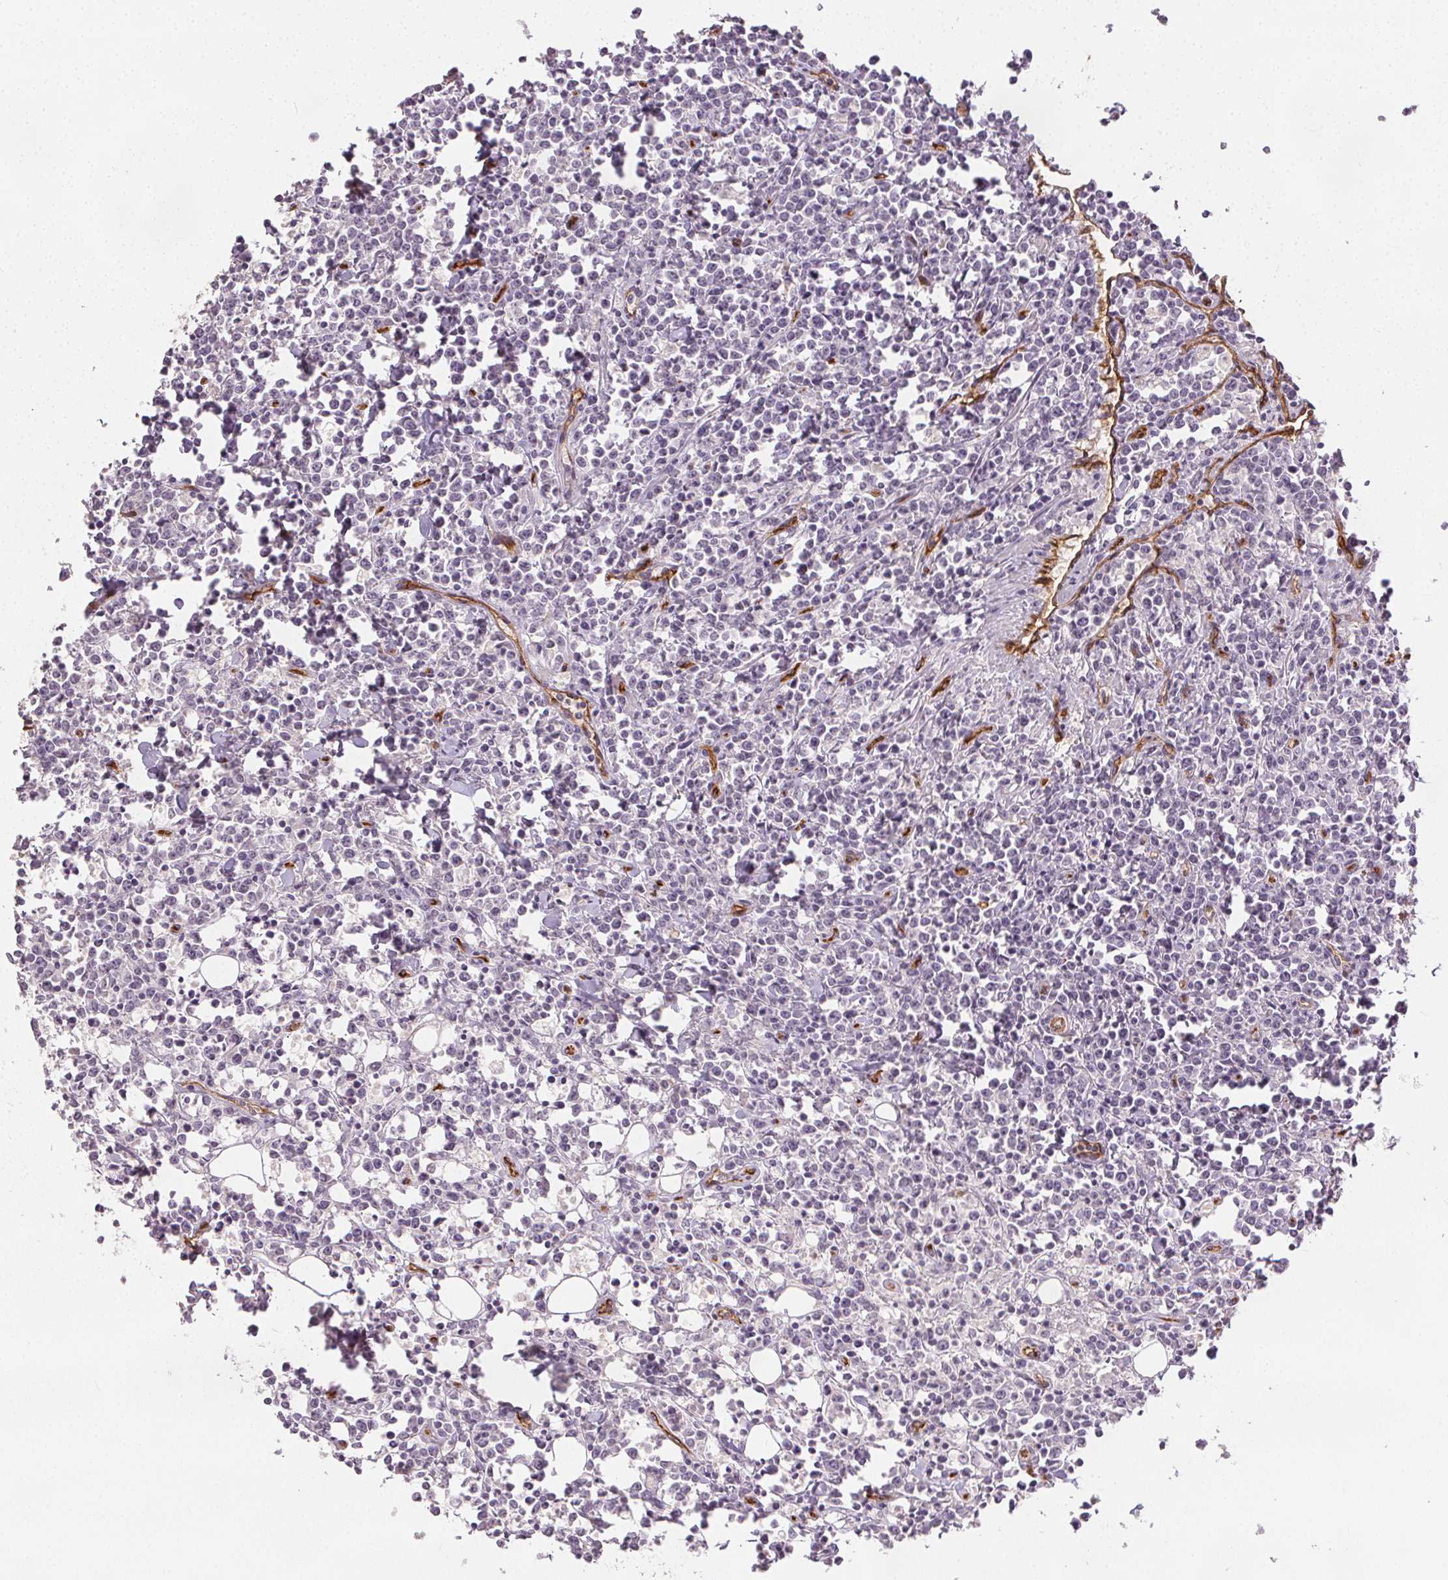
{"staining": {"intensity": "negative", "quantity": "none", "location": "none"}, "tissue": "lymphoma", "cell_type": "Tumor cells", "image_type": "cancer", "snomed": [{"axis": "morphology", "description": "Malignant lymphoma, non-Hodgkin's type, High grade"}, {"axis": "topography", "description": "Small intestine"}], "caption": "Immunohistochemical staining of human lymphoma reveals no significant expression in tumor cells.", "gene": "PODXL", "patient": {"sex": "female", "age": 56}}